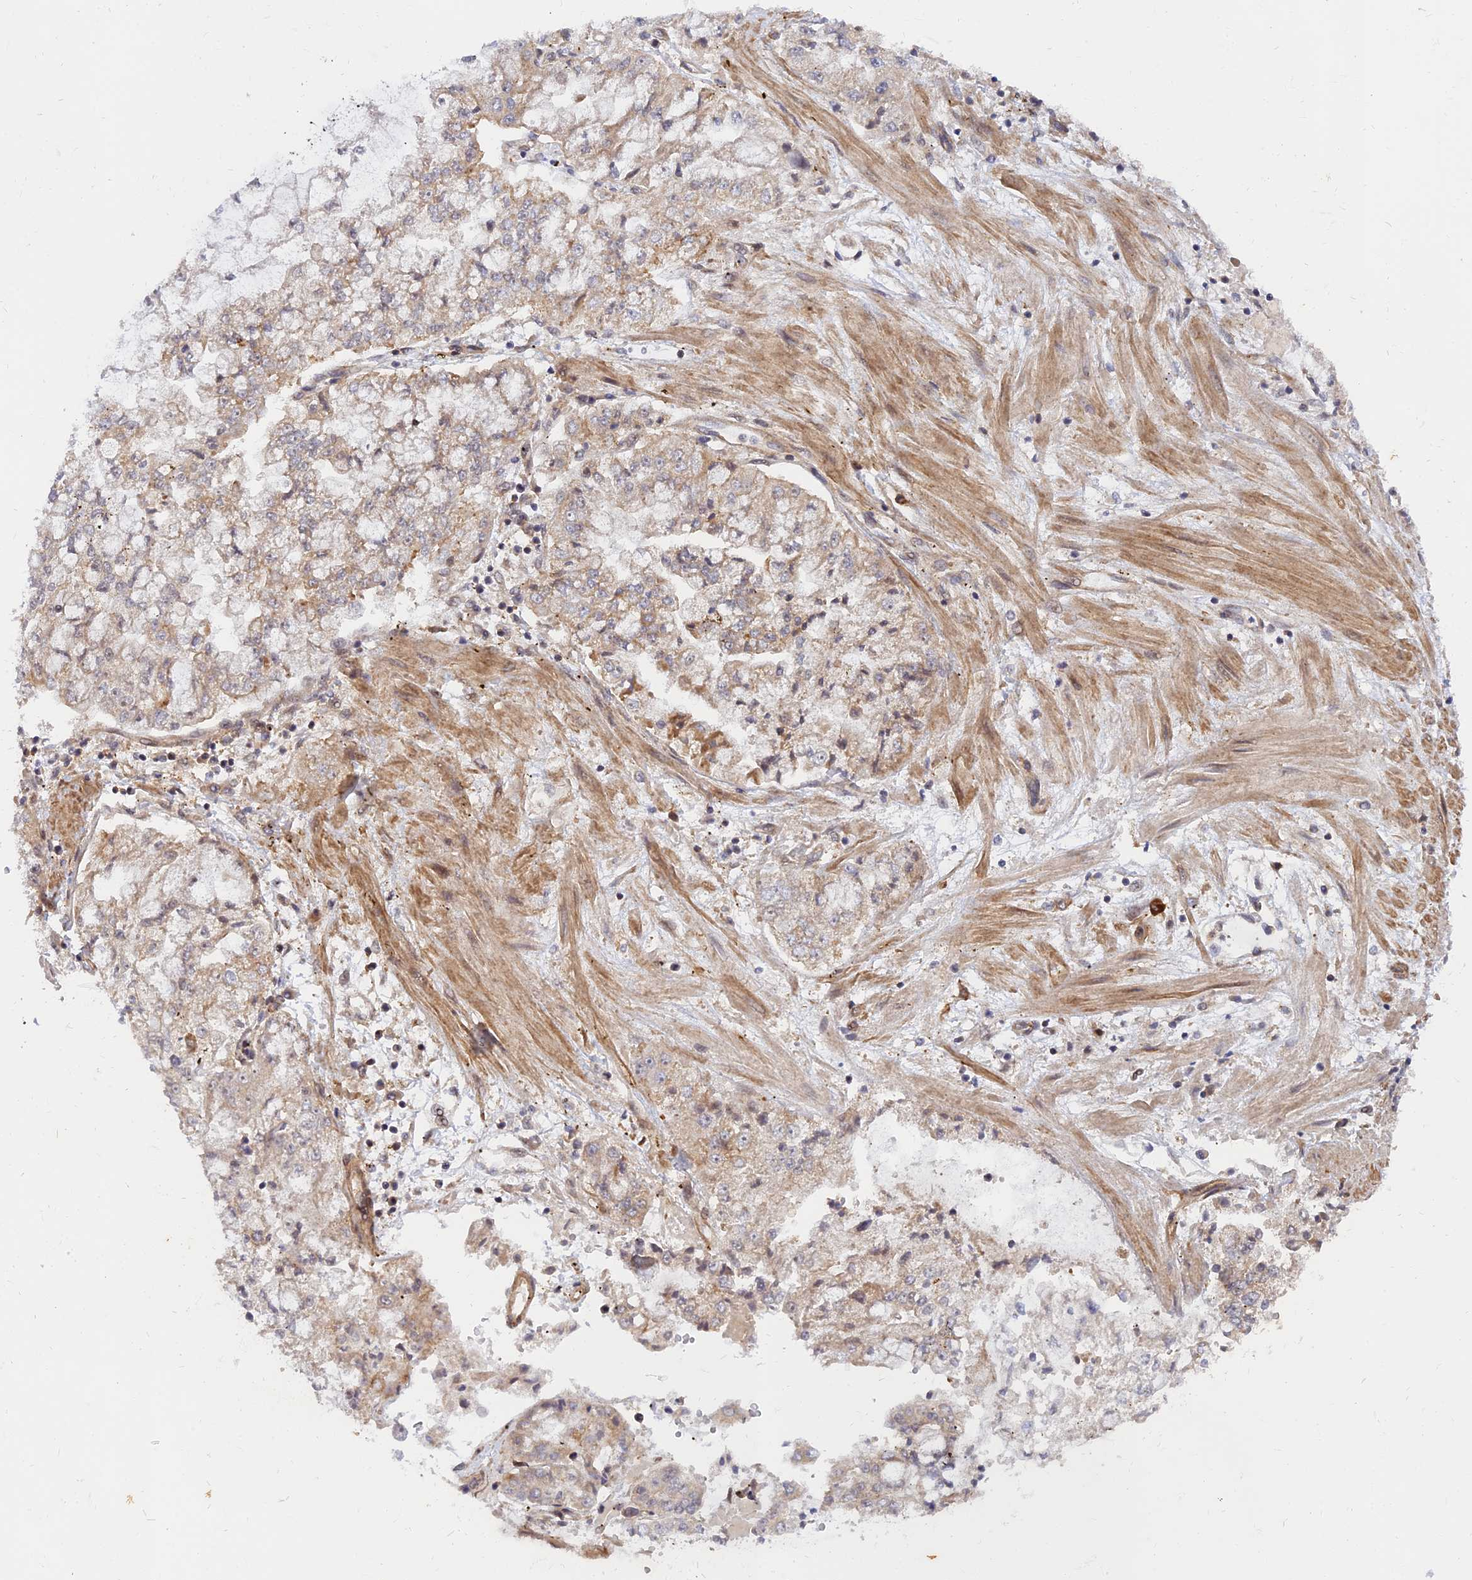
{"staining": {"intensity": "weak", "quantity": "<25%", "location": "cytoplasmic/membranous"}, "tissue": "stomach cancer", "cell_type": "Tumor cells", "image_type": "cancer", "snomed": [{"axis": "morphology", "description": "Adenocarcinoma, NOS"}, {"axis": "topography", "description": "Stomach"}], "caption": "The immunohistochemistry photomicrograph has no significant positivity in tumor cells of stomach cancer tissue.", "gene": "WDR41", "patient": {"sex": "male", "age": 76}}